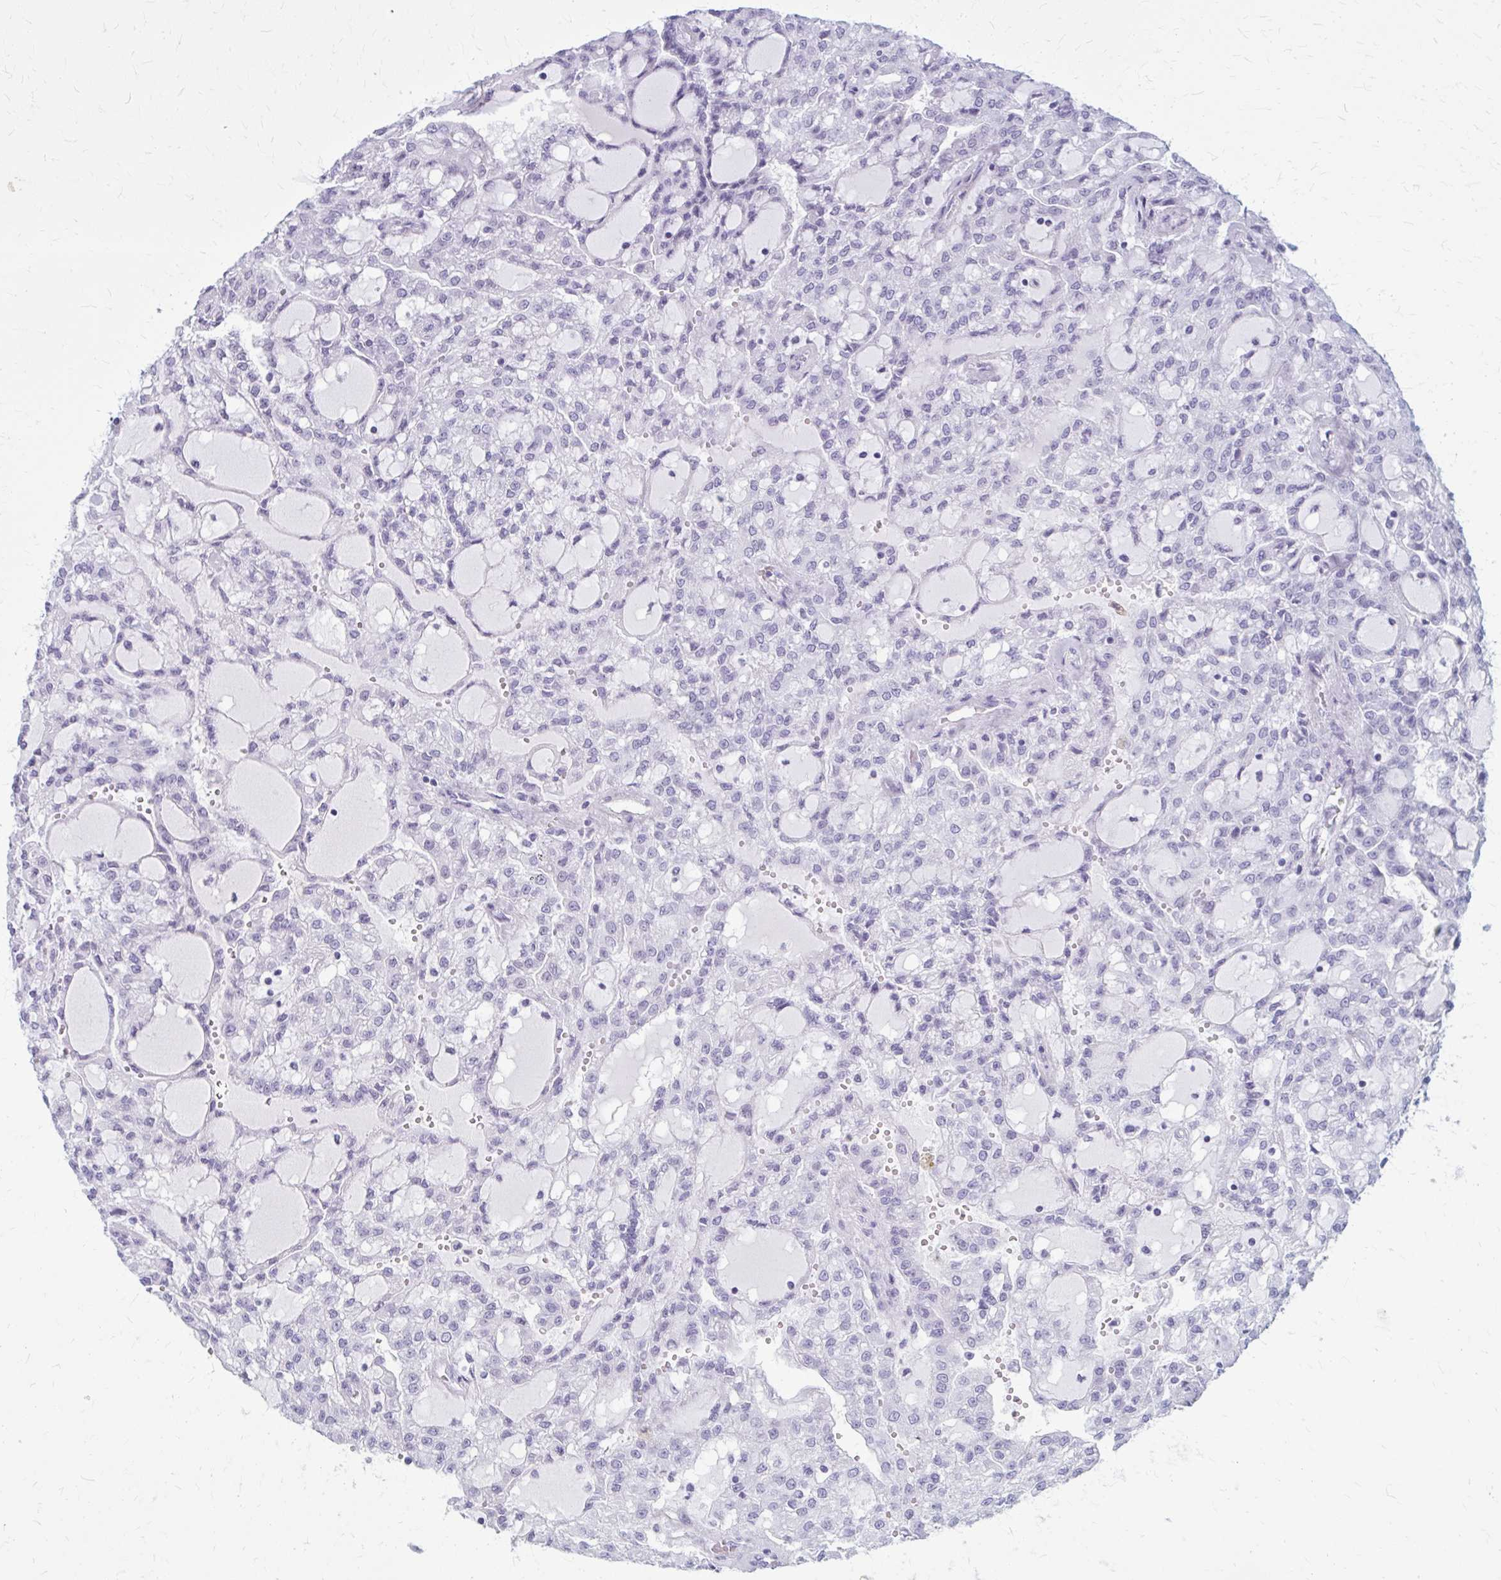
{"staining": {"intensity": "negative", "quantity": "none", "location": "none"}, "tissue": "renal cancer", "cell_type": "Tumor cells", "image_type": "cancer", "snomed": [{"axis": "morphology", "description": "Adenocarcinoma, NOS"}, {"axis": "topography", "description": "Kidney"}], "caption": "DAB (3,3'-diaminobenzidine) immunohistochemical staining of adenocarcinoma (renal) shows no significant expression in tumor cells.", "gene": "ZDHHC7", "patient": {"sex": "male", "age": 63}}